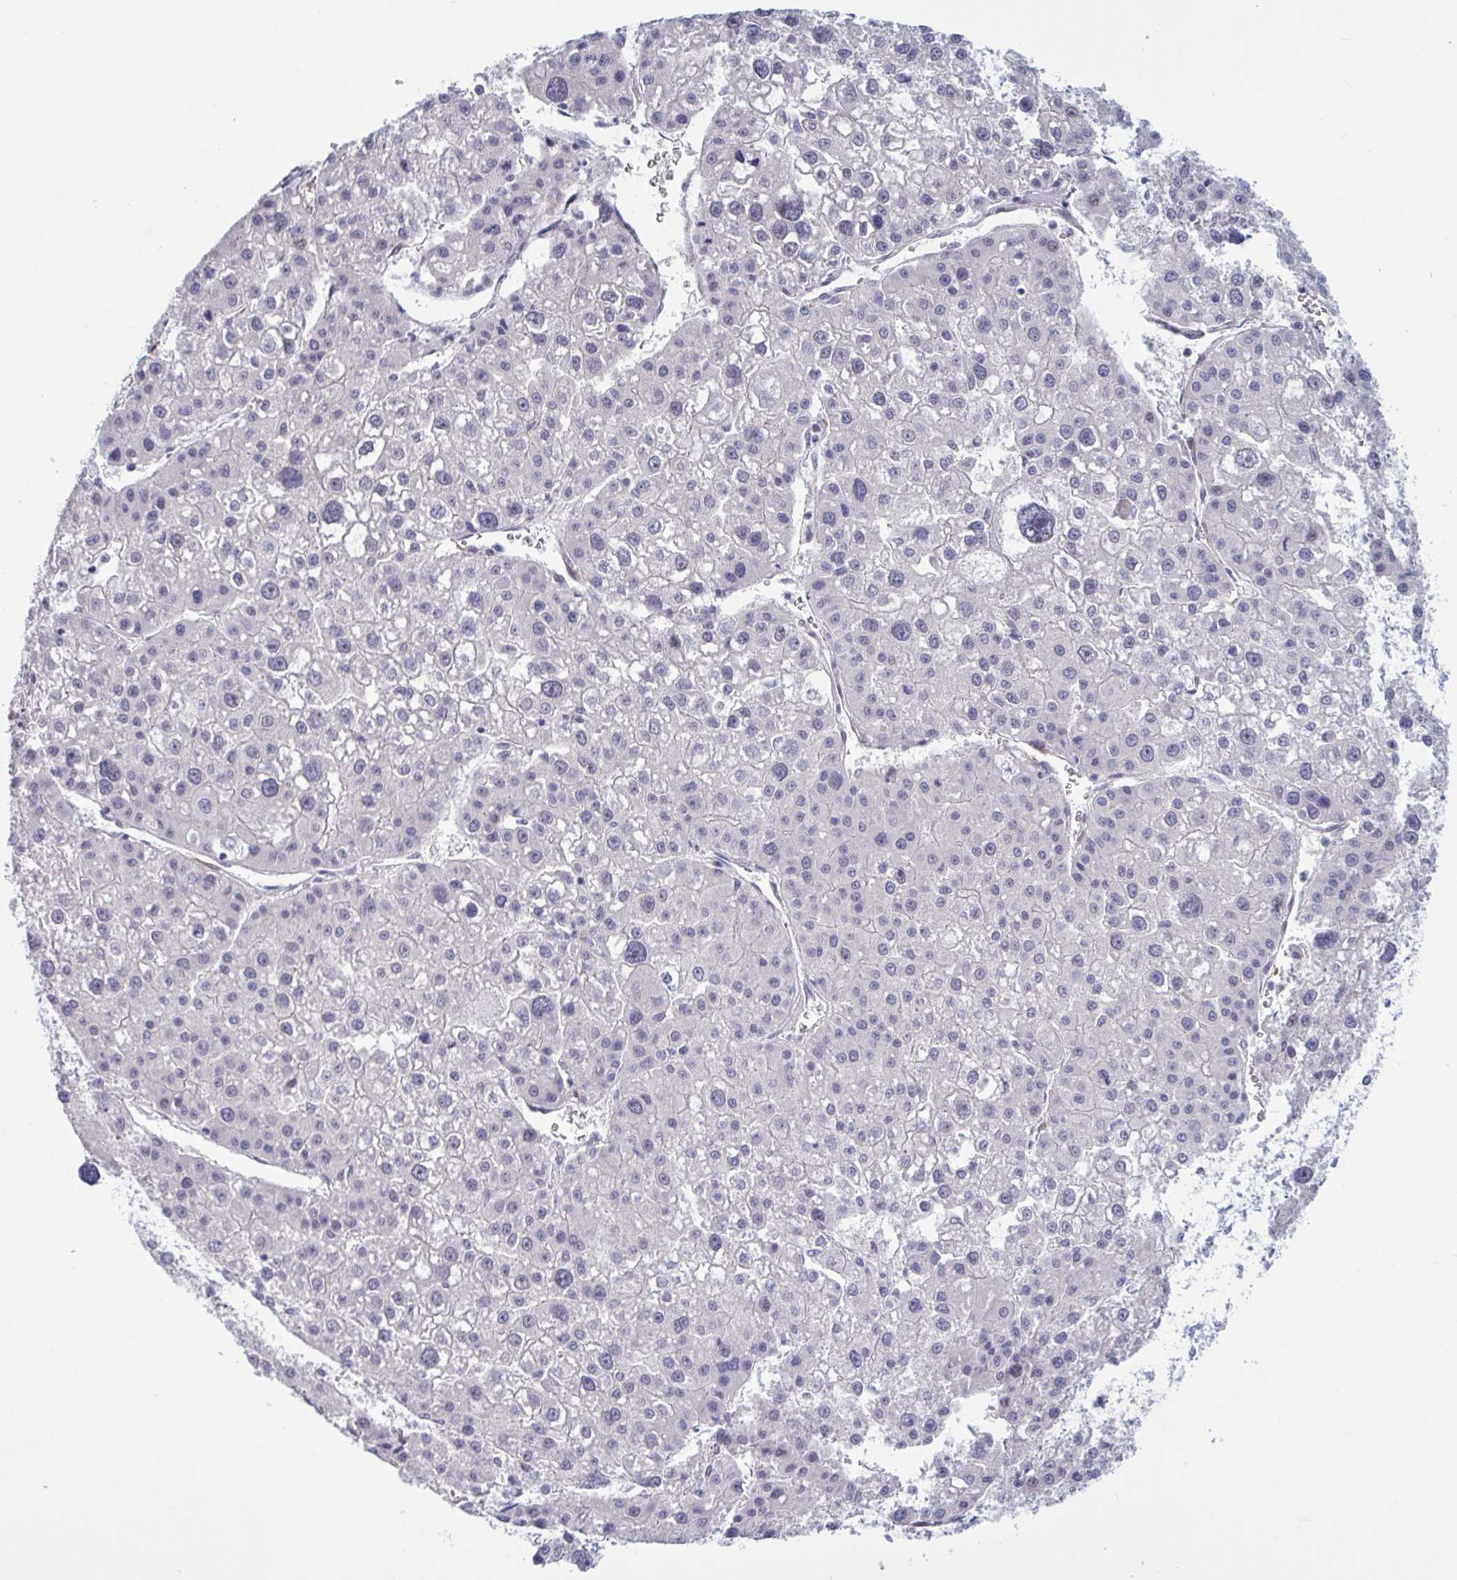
{"staining": {"intensity": "negative", "quantity": "none", "location": "none"}, "tissue": "liver cancer", "cell_type": "Tumor cells", "image_type": "cancer", "snomed": [{"axis": "morphology", "description": "Carcinoma, Hepatocellular, NOS"}, {"axis": "topography", "description": "Liver"}], "caption": "Tumor cells are negative for brown protein staining in liver cancer. (Stains: DAB (3,3'-diaminobenzidine) immunohistochemistry with hematoxylin counter stain, Microscopy: brightfield microscopy at high magnification).", "gene": "HSD11B2", "patient": {"sex": "male", "age": 73}}